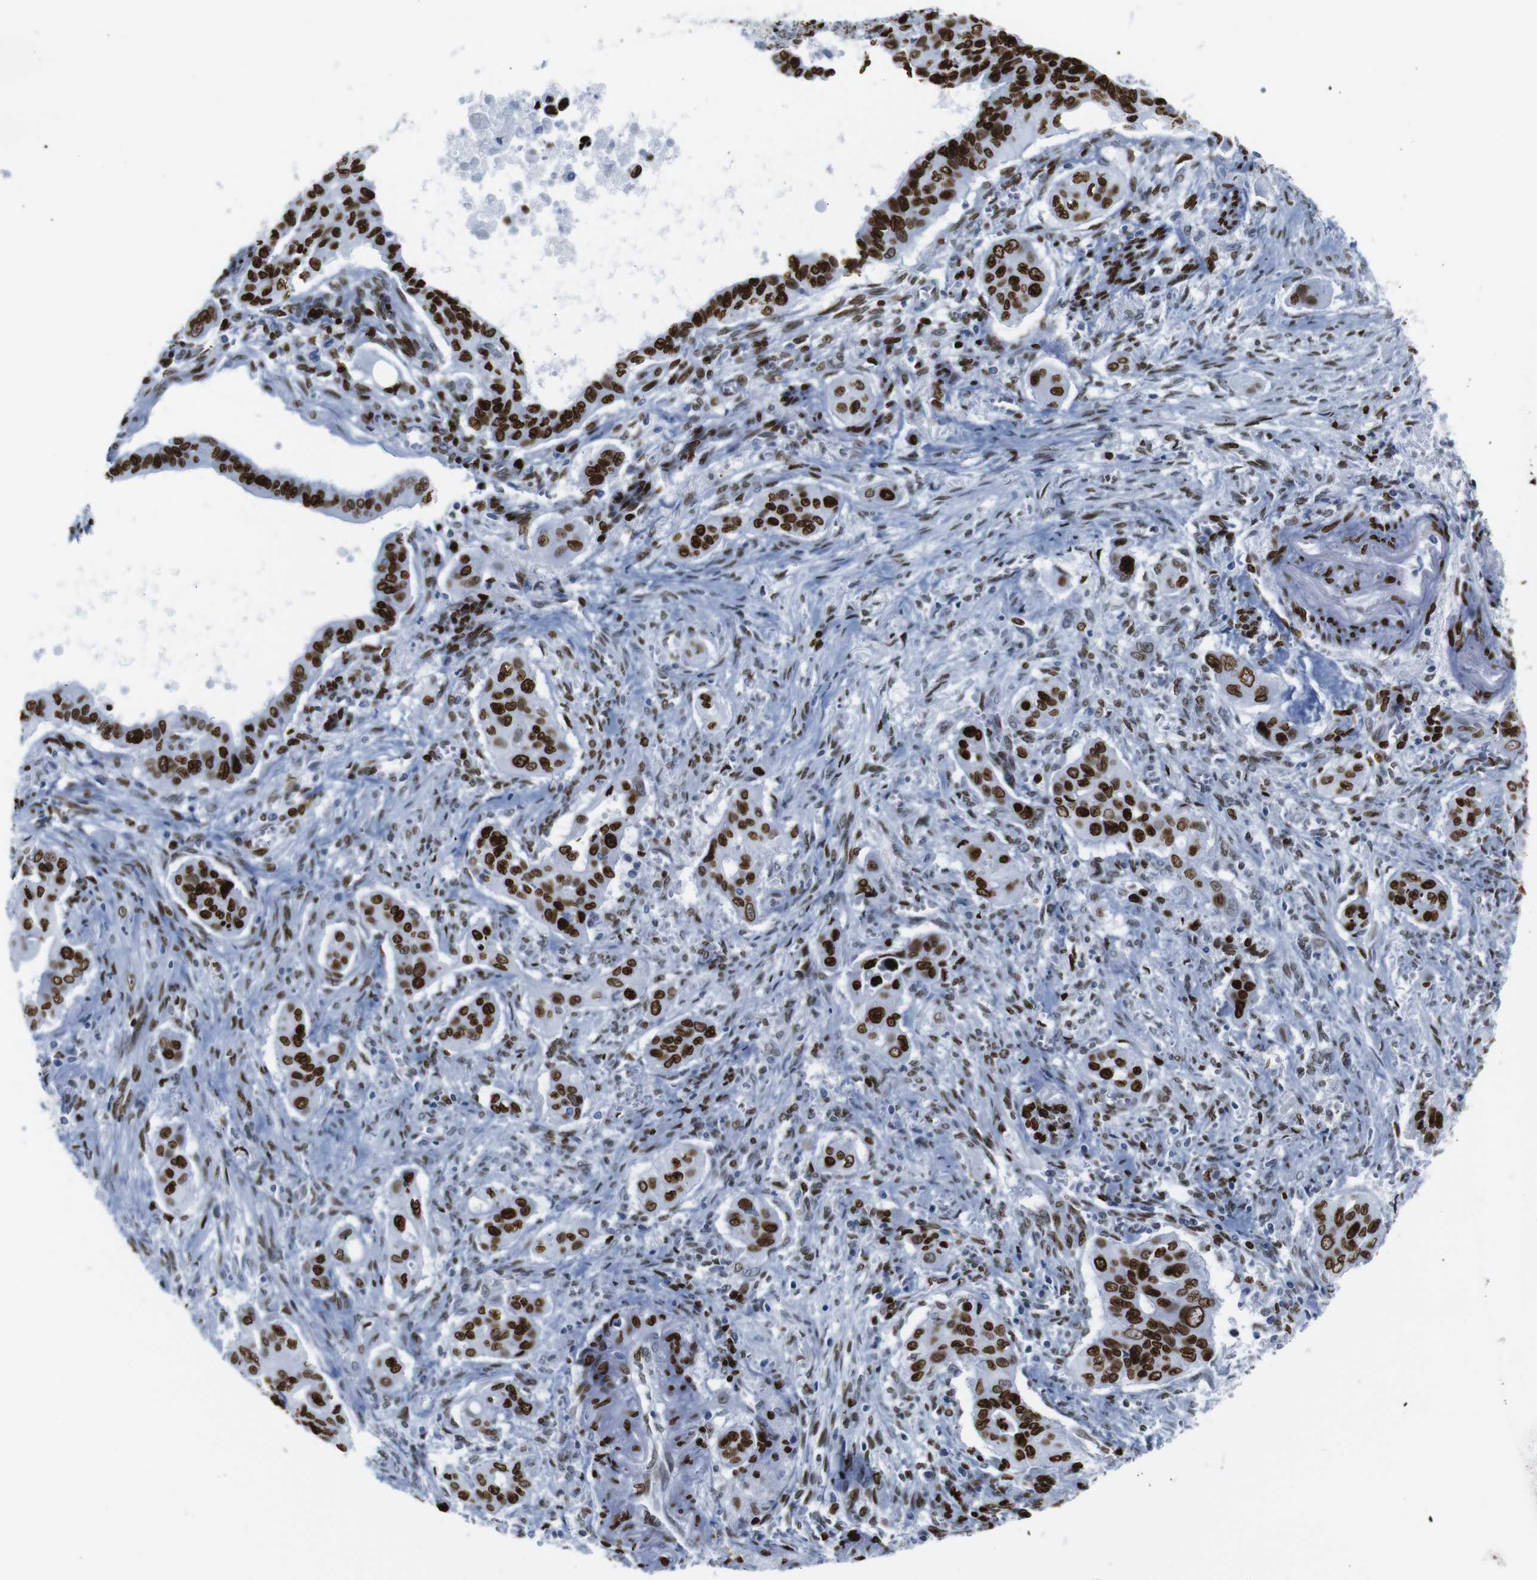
{"staining": {"intensity": "strong", "quantity": ">75%", "location": "nuclear"}, "tissue": "pancreatic cancer", "cell_type": "Tumor cells", "image_type": "cancer", "snomed": [{"axis": "morphology", "description": "Adenocarcinoma, NOS"}, {"axis": "topography", "description": "Pancreas"}], "caption": "This histopathology image demonstrates pancreatic cancer (adenocarcinoma) stained with IHC to label a protein in brown. The nuclear of tumor cells show strong positivity for the protein. Nuclei are counter-stained blue.", "gene": "NPIPB15", "patient": {"sex": "male", "age": 77}}